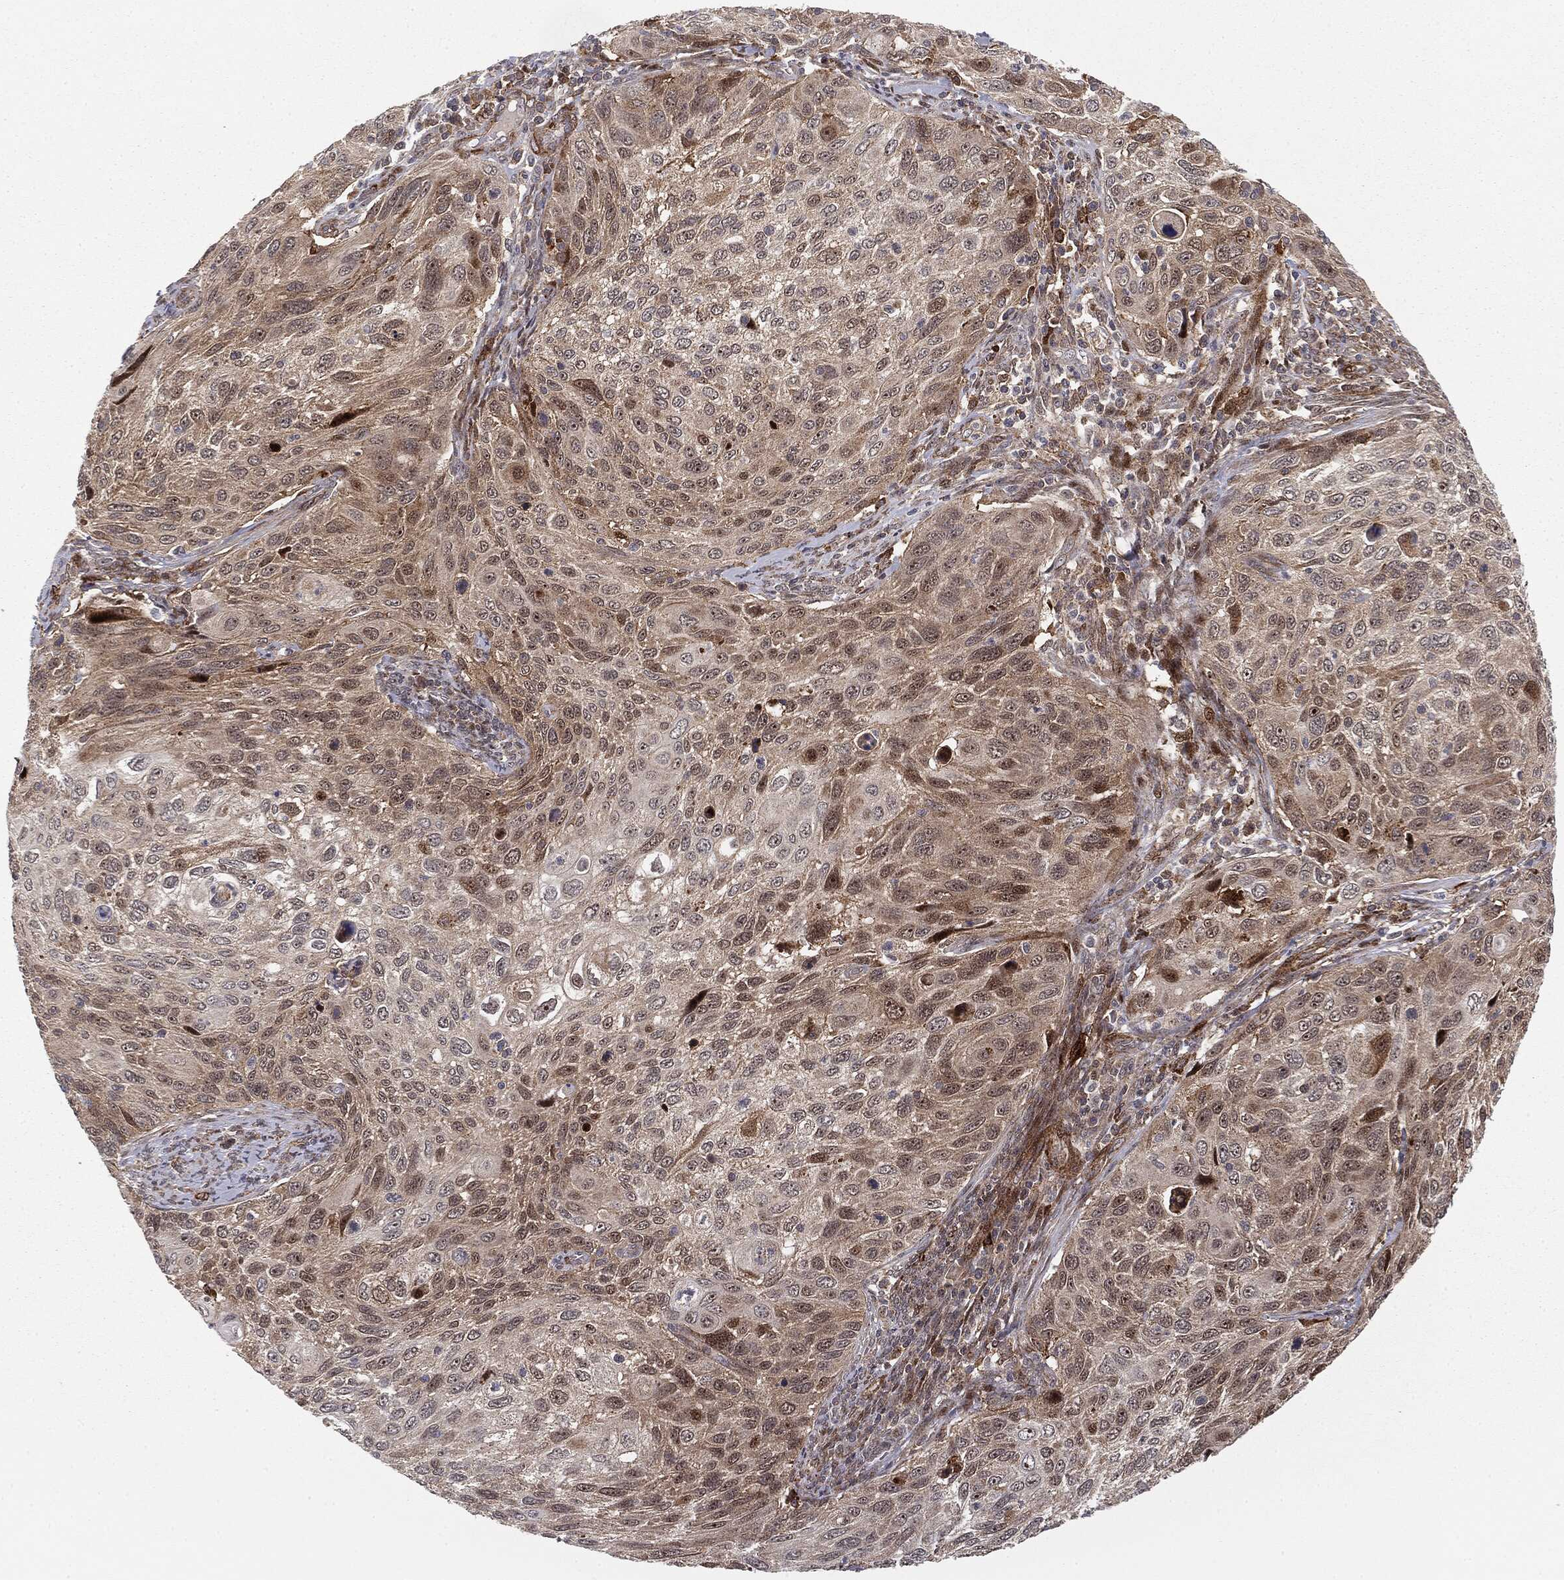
{"staining": {"intensity": "weak", "quantity": "<25%", "location": "cytoplasmic/membranous"}, "tissue": "cervical cancer", "cell_type": "Tumor cells", "image_type": "cancer", "snomed": [{"axis": "morphology", "description": "Squamous cell carcinoma, NOS"}, {"axis": "topography", "description": "Cervix"}], "caption": "This is an immunohistochemistry (IHC) photomicrograph of human cervical cancer (squamous cell carcinoma). There is no expression in tumor cells.", "gene": "PTEN", "patient": {"sex": "female", "age": 70}}